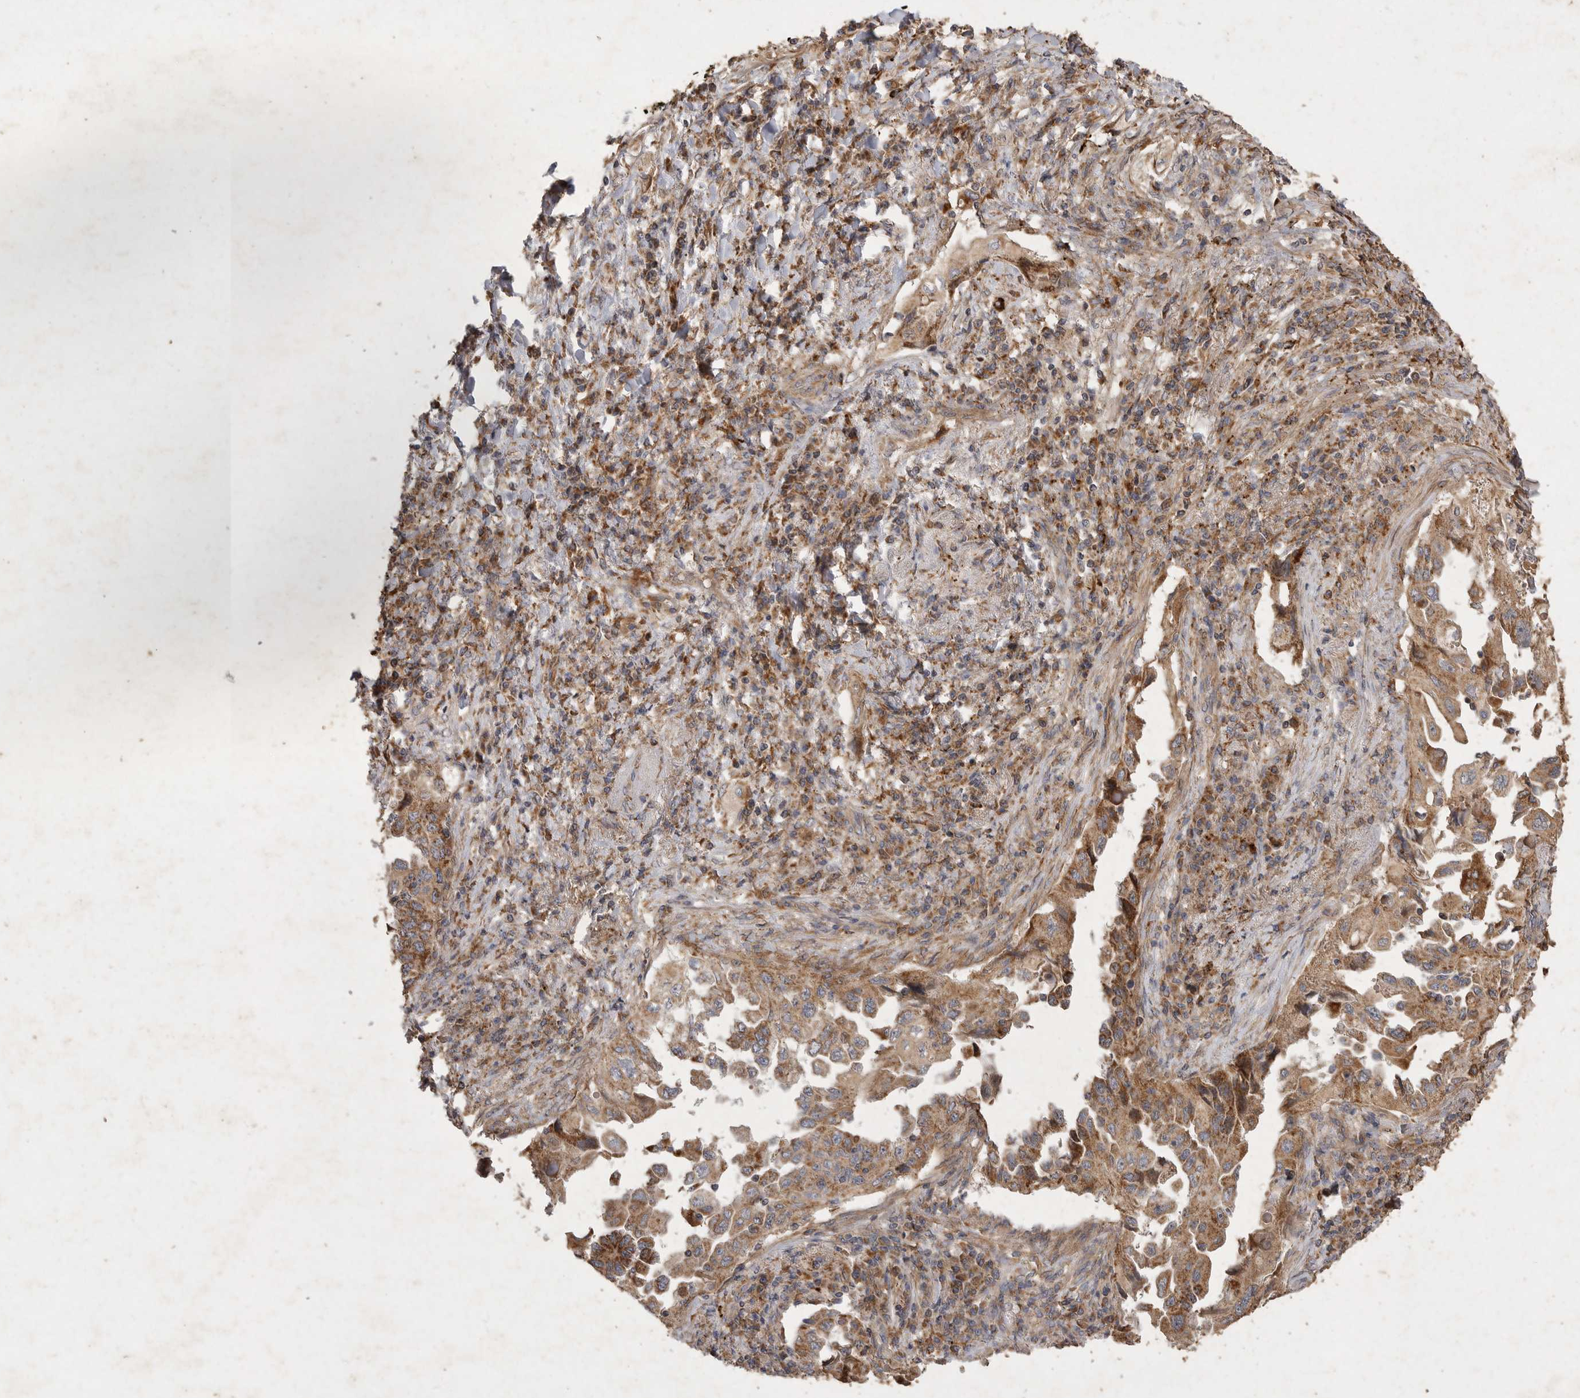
{"staining": {"intensity": "moderate", "quantity": ">75%", "location": "cytoplasmic/membranous"}, "tissue": "lung cancer", "cell_type": "Tumor cells", "image_type": "cancer", "snomed": [{"axis": "morphology", "description": "Adenocarcinoma, NOS"}, {"axis": "topography", "description": "Lung"}], "caption": "A medium amount of moderate cytoplasmic/membranous expression is appreciated in about >75% of tumor cells in adenocarcinoma (lung) tissue.", "gene": "MRPL41", "patient": {"sex": "female", "age": 51}}